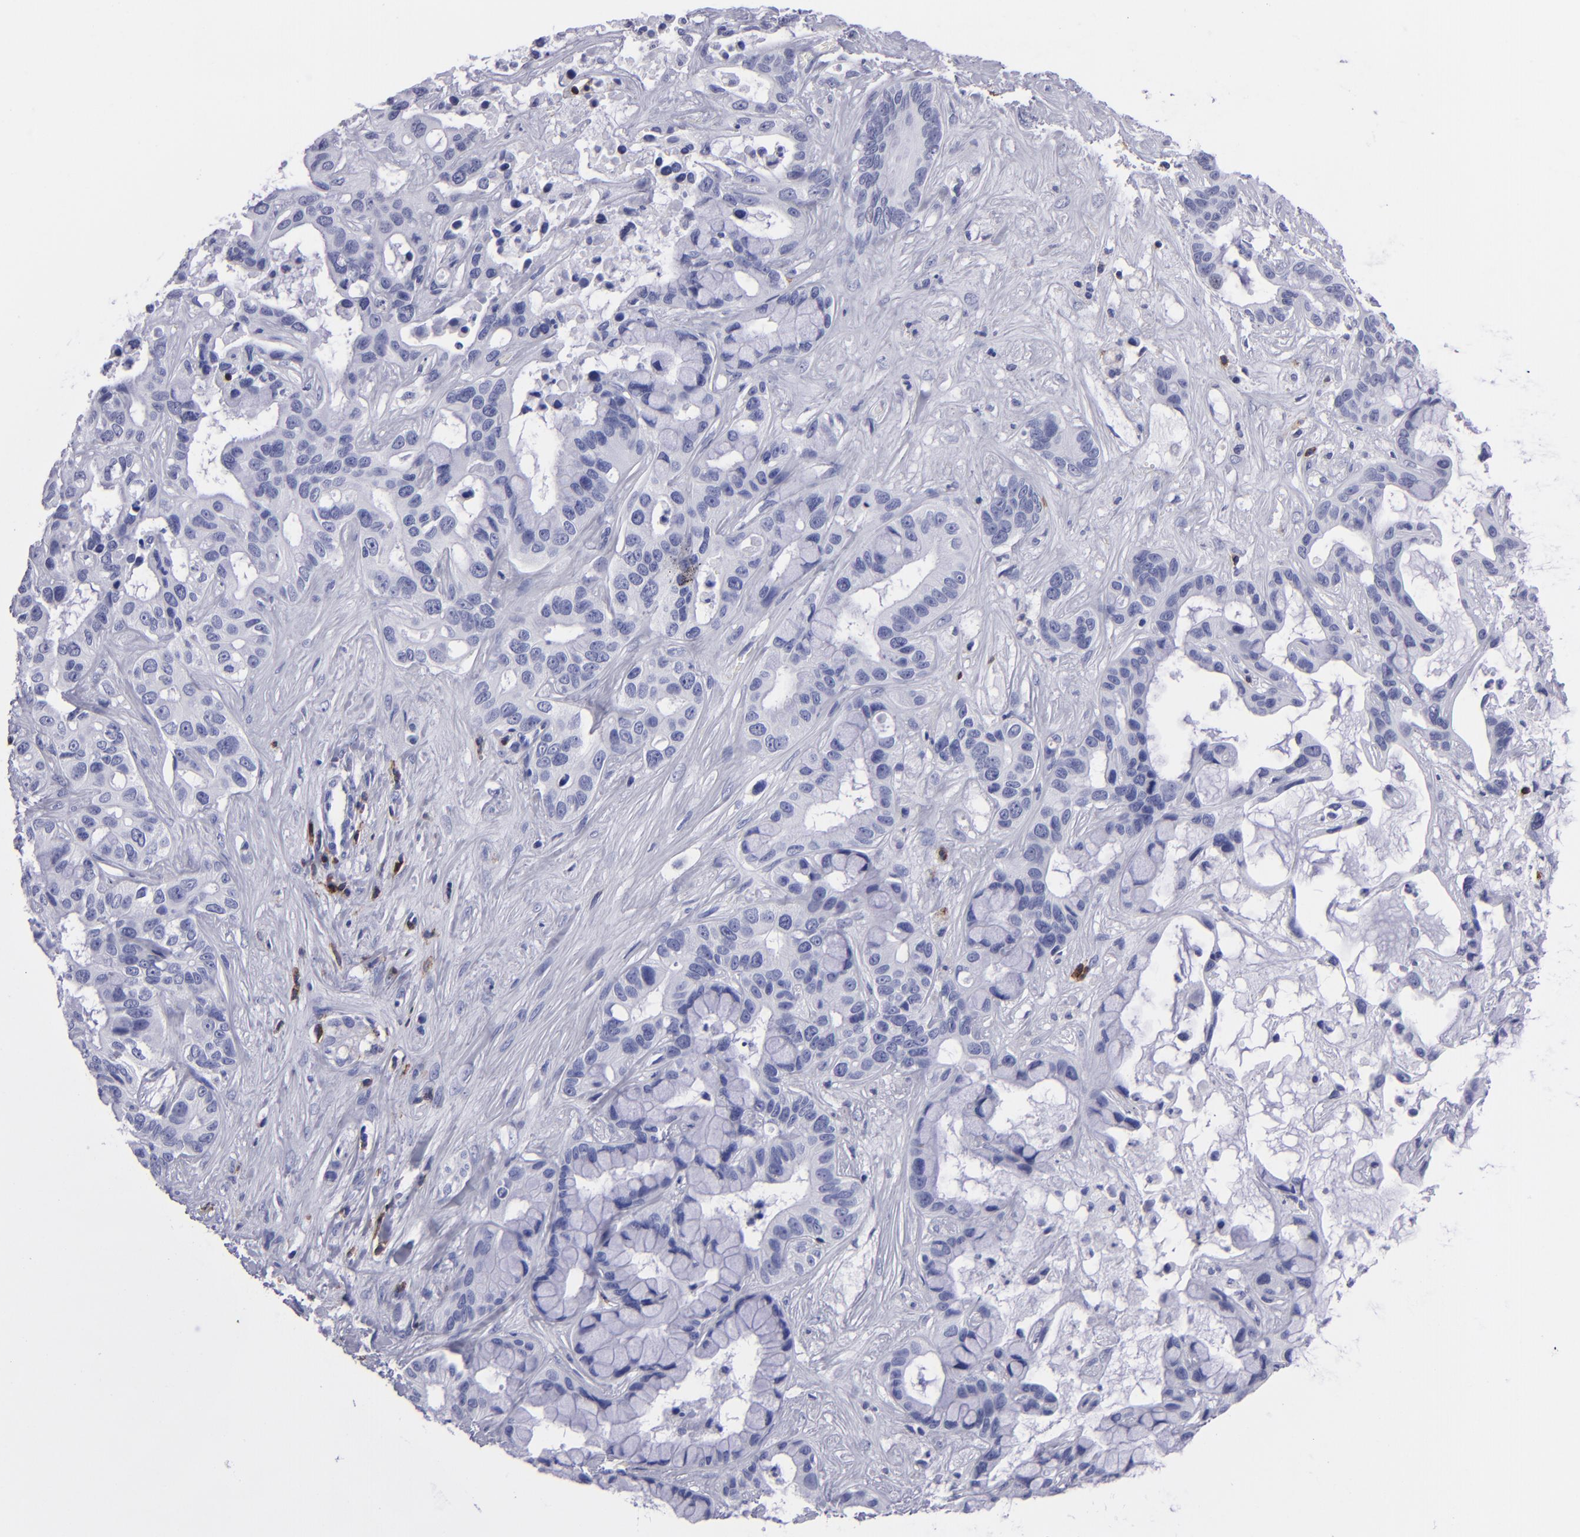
{"staining": {"intensity": "negative", "quantity": "none", "location": "none"}, "tissue": "liver cancer", "cell_type": "Tumor cells", "image_type": "cancer", "snomed": [{"axis": "morphology", "description": "Cholangiocarcinoma"}, {"axis": "topography", "description": "Liver"}], "caption": "This photomicrograph is of liver cholangiocarcinoma stained with immunohistochemistry to label a protein in brown with the nuclei are counter-stained blue. There is no staining in tumor cells.", "gene": "CD6", "patient": {"sex": "female", "age": 65}}